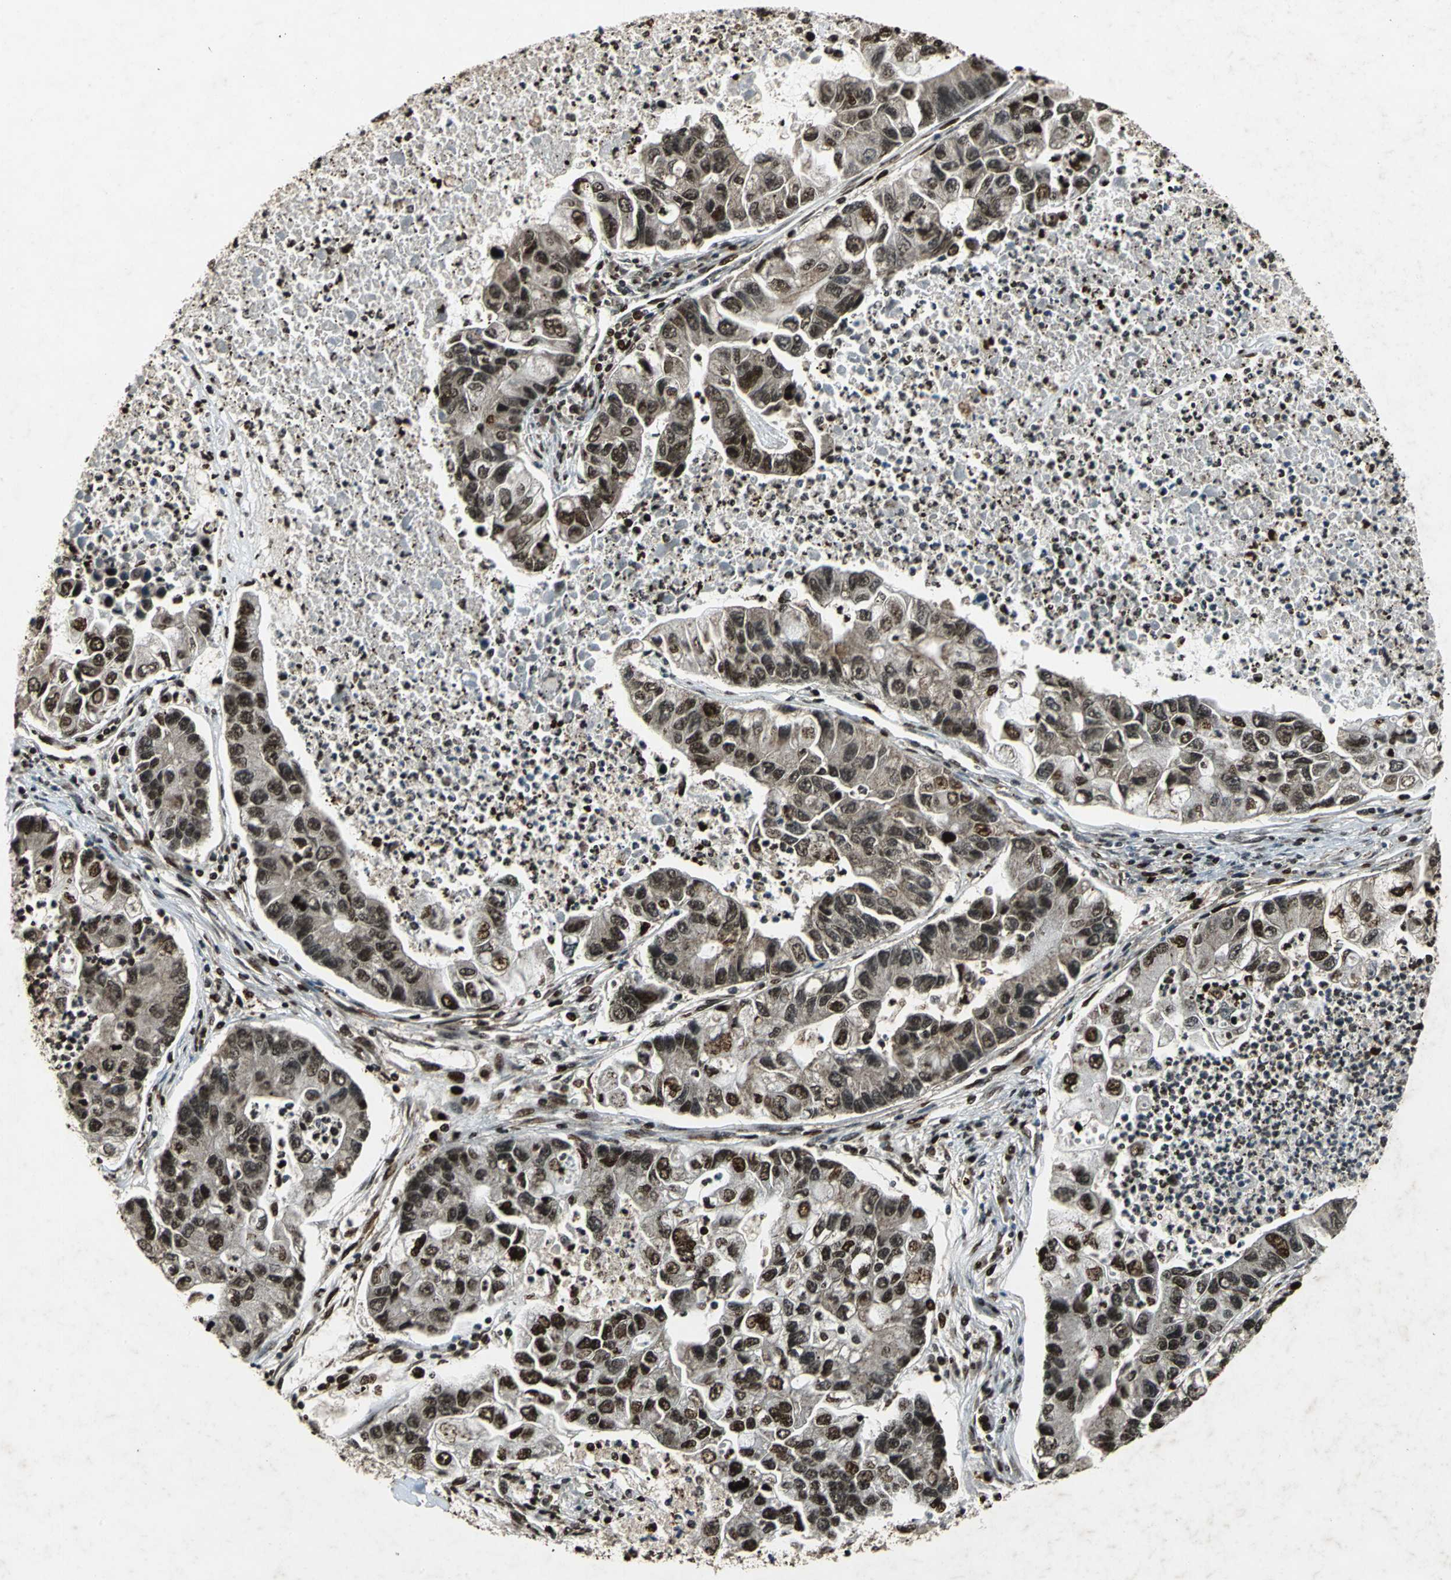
{"staining": {"intensity": "strong", "quantity": ">75%", "location": "nuclear"}, "tissue": "lung cancer", "cell_type": "Tumor cells", "image_type": "cancer", "snomed": [{"axis": "morphology", "description": "Adenocarcinoma, NOS"}, {"axis": "topography", "description": "Lung"}], "caption": "Immunohistochemistry (IHC) micrograph of neoplastic tissue: human lung adenocarcinoma stained using immunohistochemistry (IHC) displays high levels of strong protein expression localized specifically in the nuclear of tumor cells, appearing as a nuclear brown color.", "gene": "ANP32A", "patient": {"sex": "female", "age": 51}}